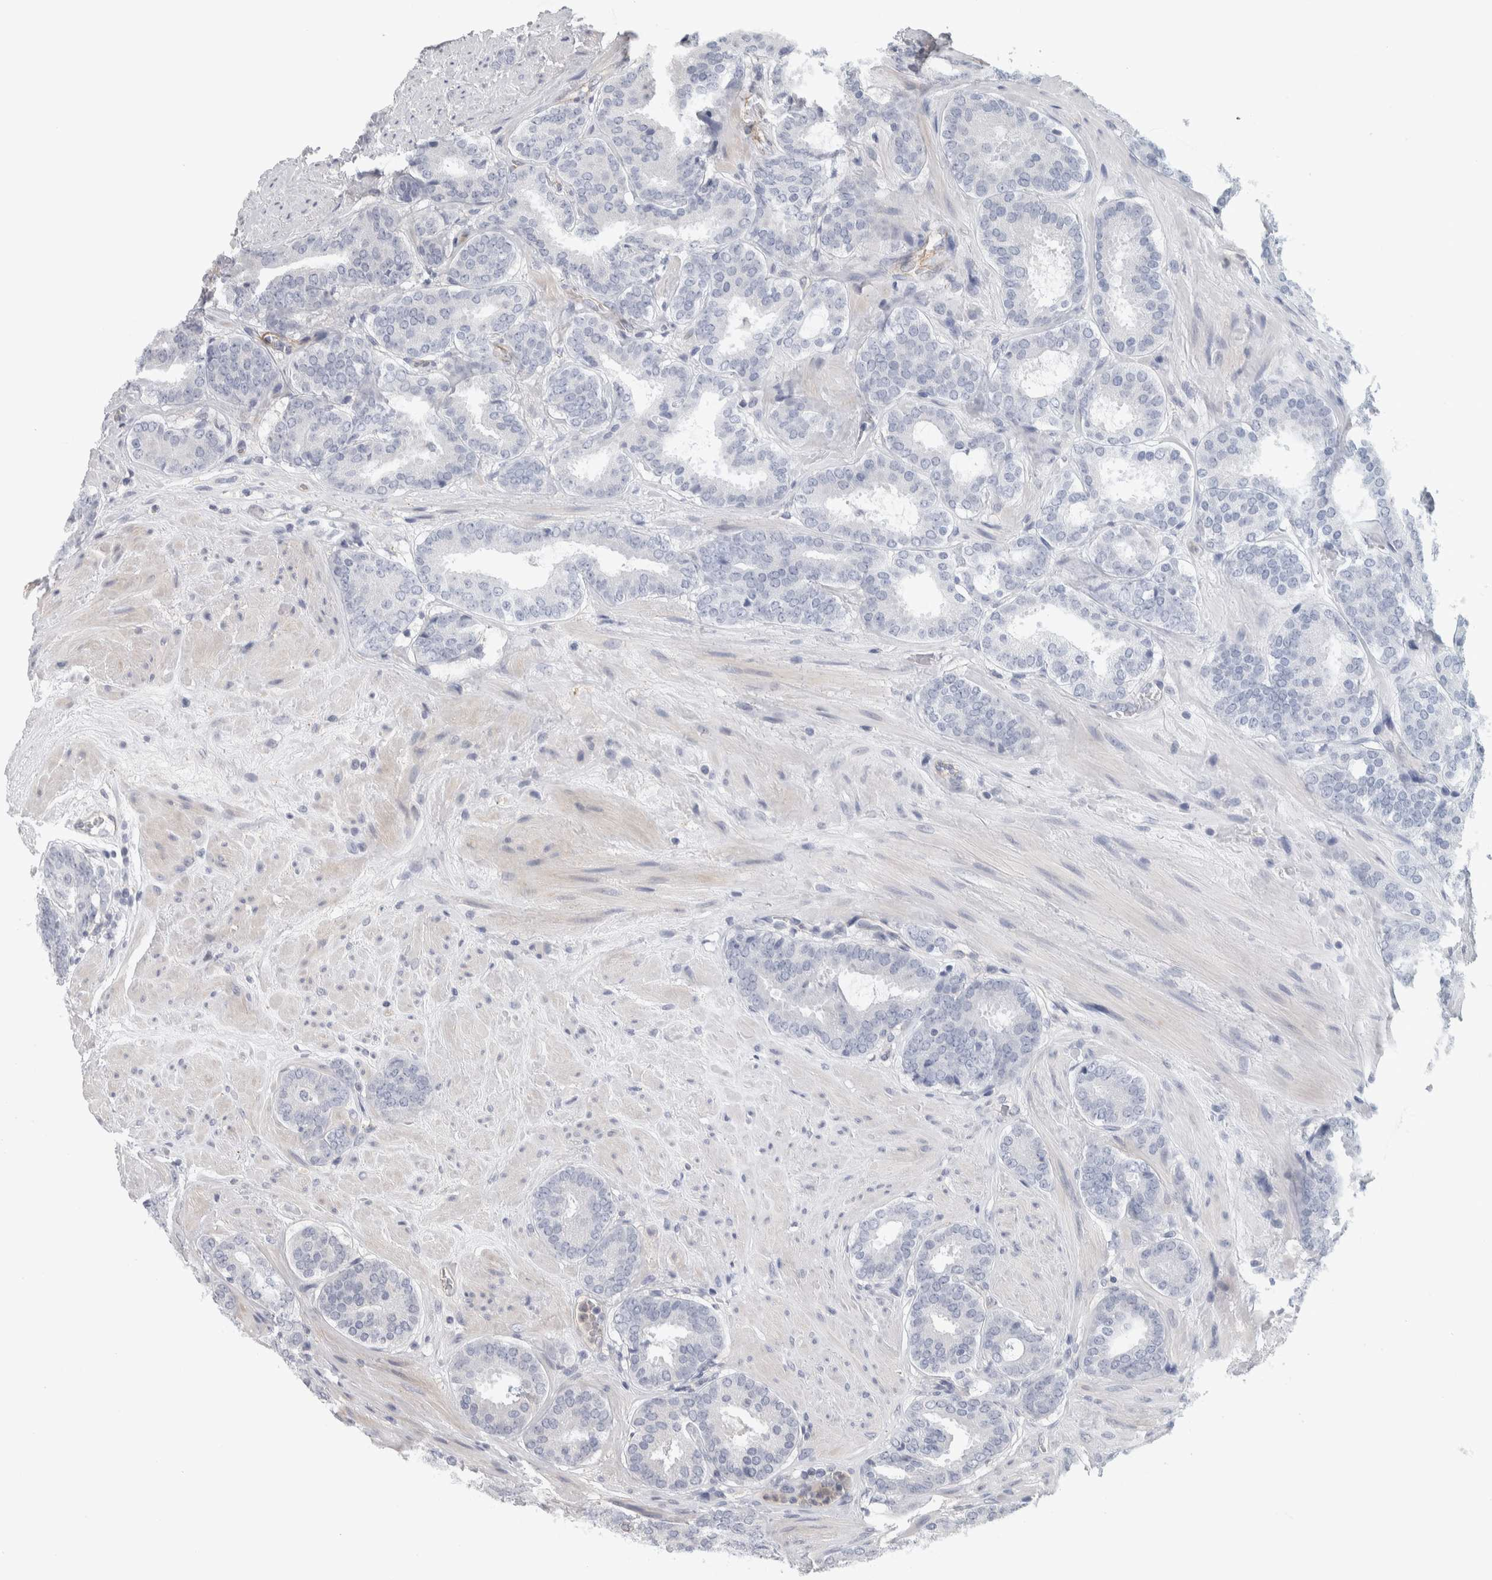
{"staining": {"intensity": "negative", "quantity": "none", "location": "none"}, "tissue": "prostate cancer", "cell_type": "Tumor cells", "image_type": "cancer", "snomed": [{"axis": "morphology", "description": "Adenocarcinoma, Low grade"}, {"axis": "topography", "description": "Prostate"}], "caption": "The histopathology image exhibits no significant positivity in tumor cells of prostate cancer.", "gene": "ZNF862", "patient": {"sex": "male", "age": 69}}